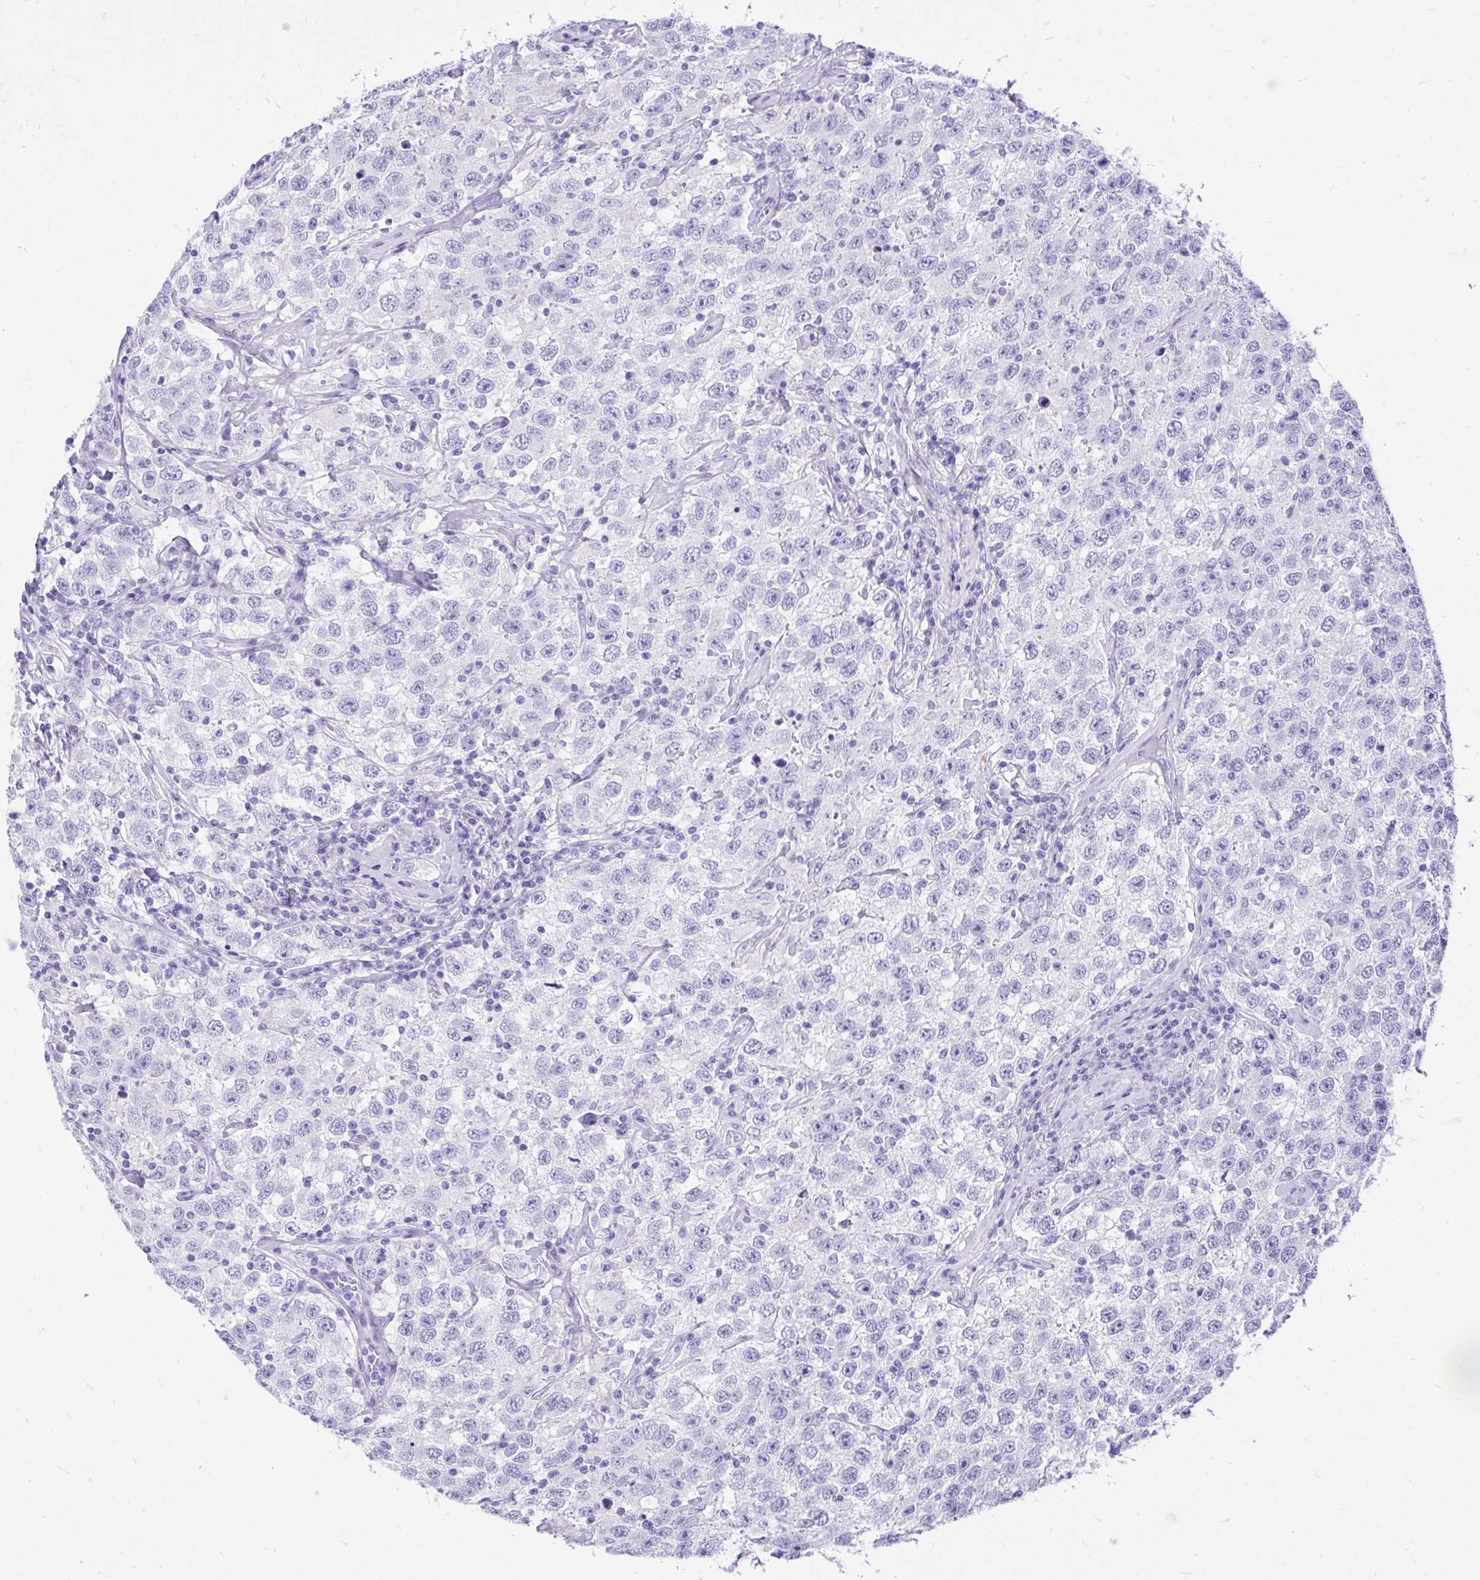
{"staining": {"intensity": "negative", "quantity": "none", "location": "none"}, "tissue": "testis cancer", "cell_type": "Tumor cells", "image_type": "cancer", "snomed": [{"axis": "morphology", "description": "Seminoma, NOS"}, {"axis": "topography", "description": "Testis"}], "caption": "The immunohistochemistry (IHC) photomicrograph has no significant staining in tumor cells of testis cancer tissue.", "gene": "MON1A", "patient": {"sex": "male", "age": 41}}